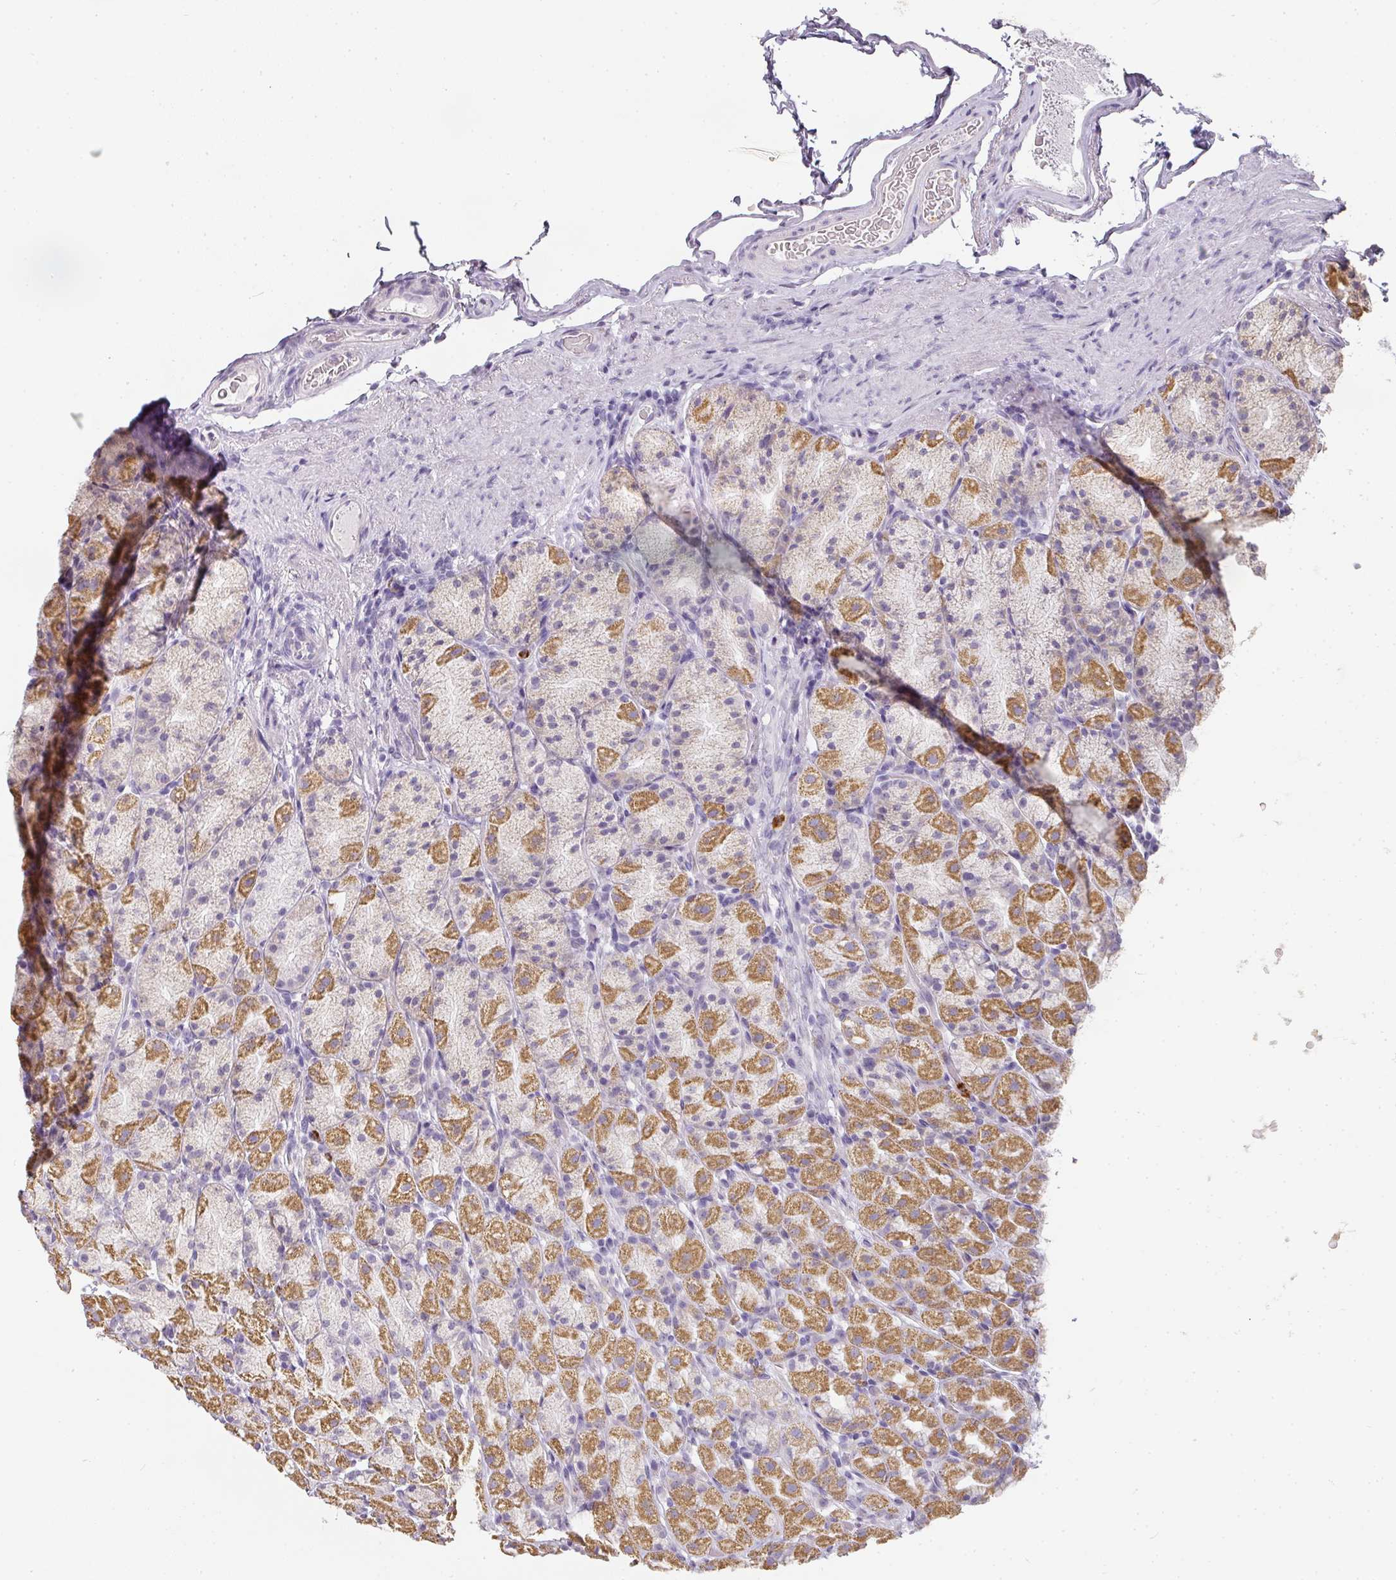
{"staining": {"intensity": "moderate", "quantity": "25%-75%", "location": "cytoplasmic/membranous"}, "tissue": "stomach", "cell_type": "Glandular cells", "image_type": "normal", "snomed": [{"axis": "morphology", "description": "Normal tissue, NOS"}, {"axis": "topography", "description": "Stomach, upper"}, {"axis": "topography", "description": "Stomach"}], "caption": "Protein staining of unremarkable stomach exhibits moderate cytoplasmic/membranous positivity in about 25%-75% of glandular cells.", "gene": "CAMP", "patient": {"sex": "male", "age": 68}}